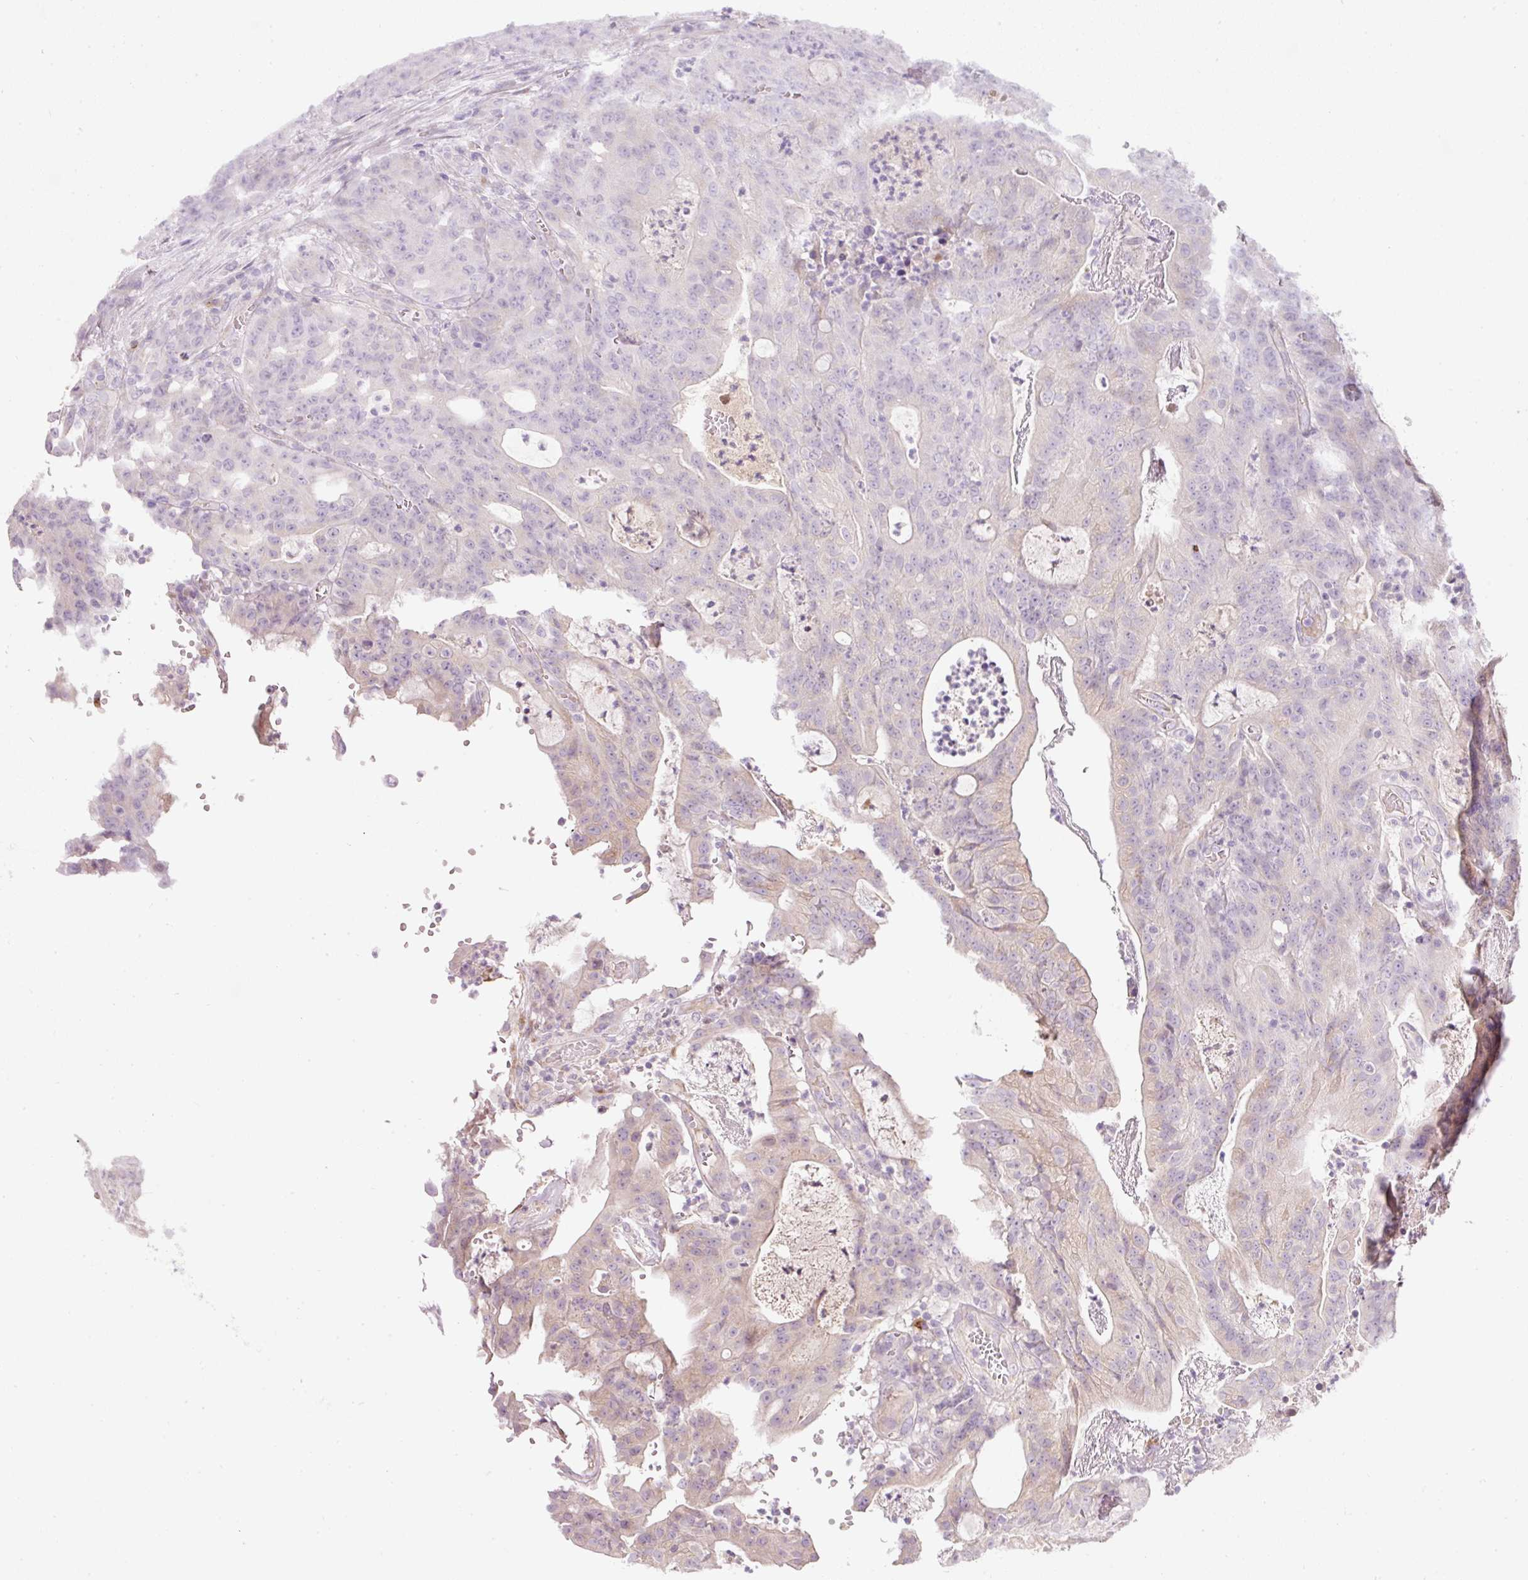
{"staining": {"intensity": "weak", "quantity": "<25%", "location": "cytoplasmic/membranous"}, "tissue": "colorectal cancer", "cell_type": "Tumor cells", "image_type": "cancer", "snomed": [{"axis": "morphology", "description": "Adenocarcinoma, NOS"}, {"axis": "topography", "description": "Colon"}], "caption": "Colorectal cancer was stained to show a protein in brown. There is no significant positivity in tumor cells.", "gene": "NBPF11", "patient": {"sex": "male", "age": 83}}